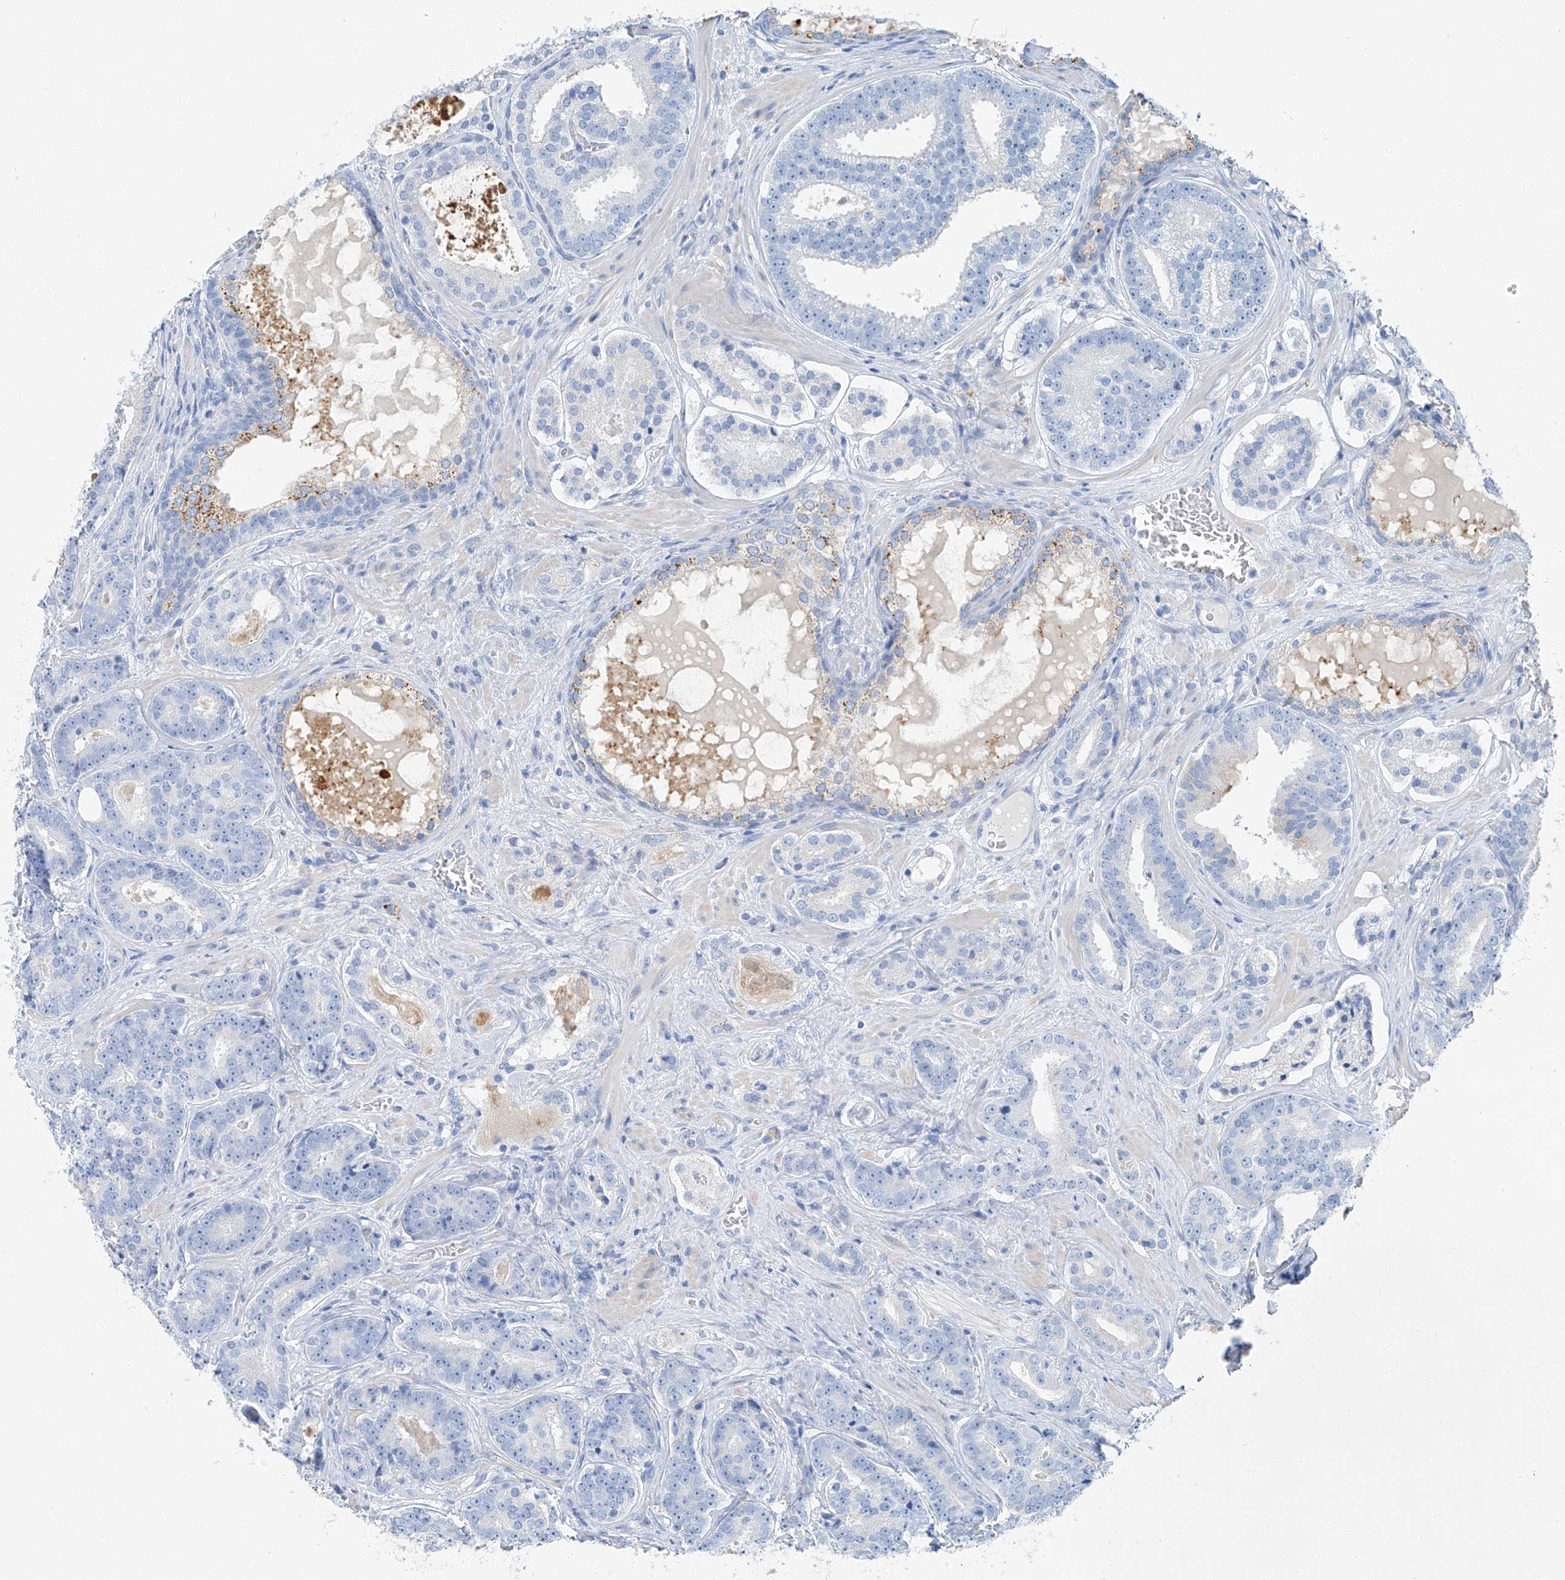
{"staining": {"intensity": "negative", "quantity": "none", "location": "none"}, "tissue": "prostate cancer", "cell_type": "Tumor cells", "image_type": "cancer", "snomed": [{"axis": "morphology", "description": "Adenocarcinoma, High grade"}, {"axis": "topography", "description": "Prostate"}], "caption": "A micrograph of prostate cancer stained for a protein displays no brown staining in tumor cells.", "gene": "C1orf87", "patient": {"sex": "male", "age": 60}}